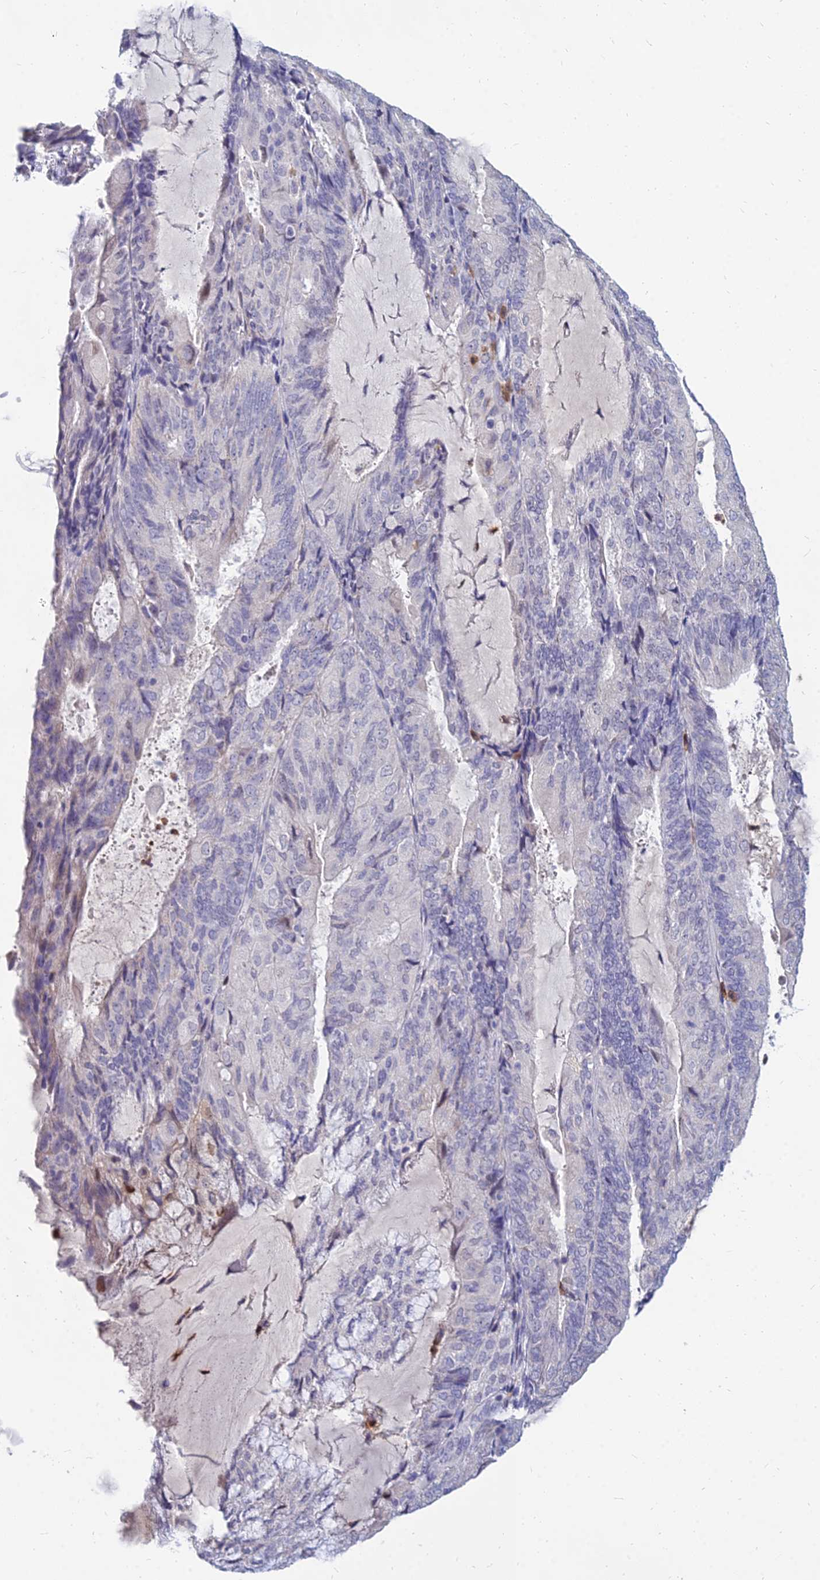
{"staining": {"intensity": "weak", "quantity": "<25%", "location": "cytoplasmic/membranous"}, "tissue": "endometrial cancer", "cell_type": "Tumor cells", "image_type": "cancer", "snomed": [{"axis": "morphology", "description": "Adenocarcinoma, NOS"}, {"axis": "topography", "description": "Endometrium"}], "caption": "A high-resolution photomicrograph shows immunohistochemistry (IHC) staining of adenocarcinoma (endometrial), which demonstrates no significant positivity in tumor cells.", "gene": "GOLGA6D", "patient": {"sex": "female", "age": 81}}